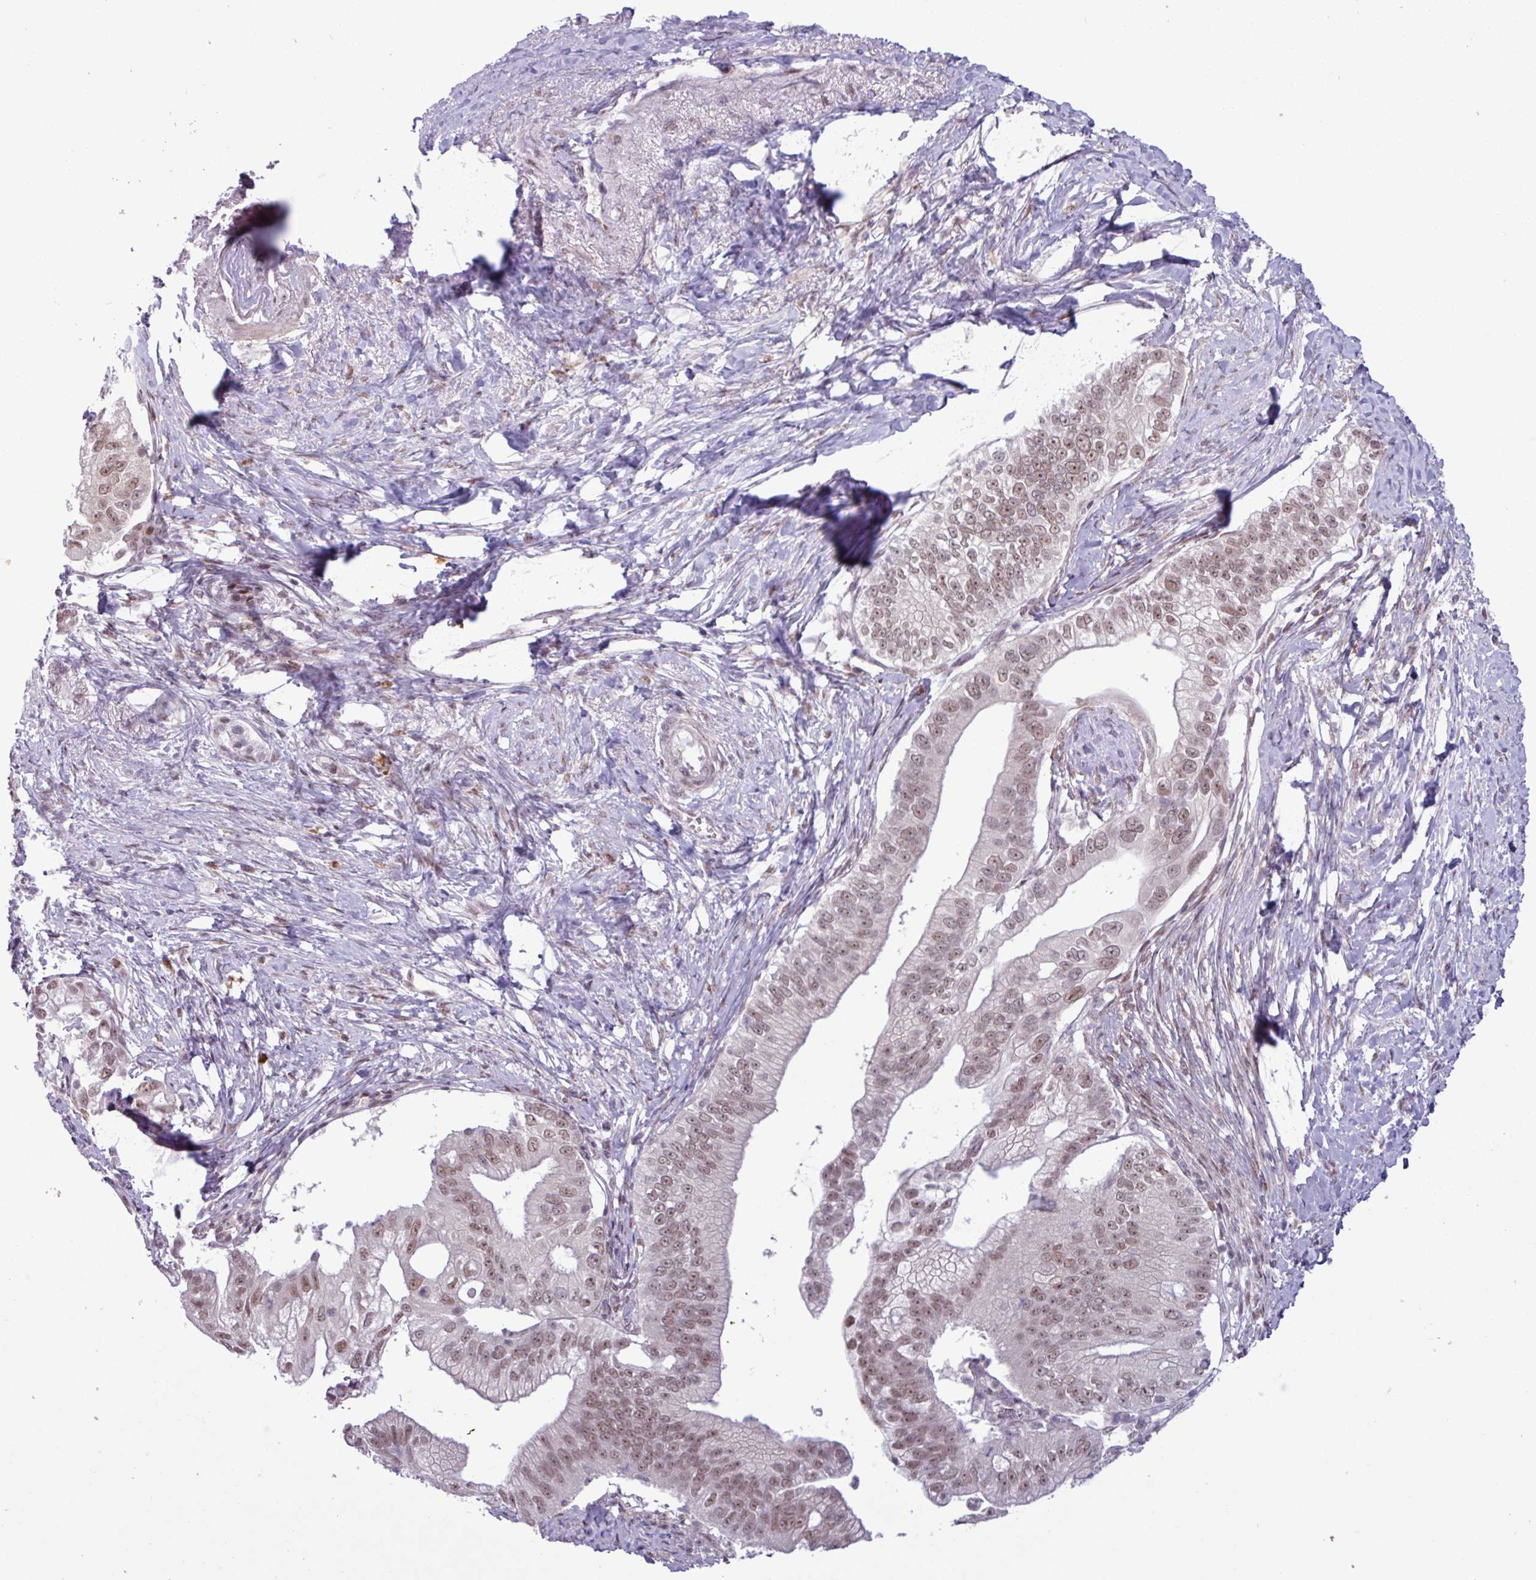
{"staining": {"intensity": "moderate", "quantity": ">75%", "location": "nuclear"}, "tissue": "pancreatic cancer", "cell_type": "Tumor cells", "image_type": "cancer", "snomed": [{"axis": "morphology", "description": "Adenocarcinoma, NOS"}, {"axis": "topography", "description": "Pancreas"}], "caption": "IHC staining of pancreatic adenocarcinoma, which displays medium levels of moderate nuclear staining in about >75% of tumor cells indicating moderate nuclear protein positivity. The staining was performed using DAB (3,3'-diaminobenzidine) (brown) for protein detection and nuclei were counterstained in hematoxylin (blue).", "gene": "NOTCH2", "patient": {"sex": "male", "age": 70}}